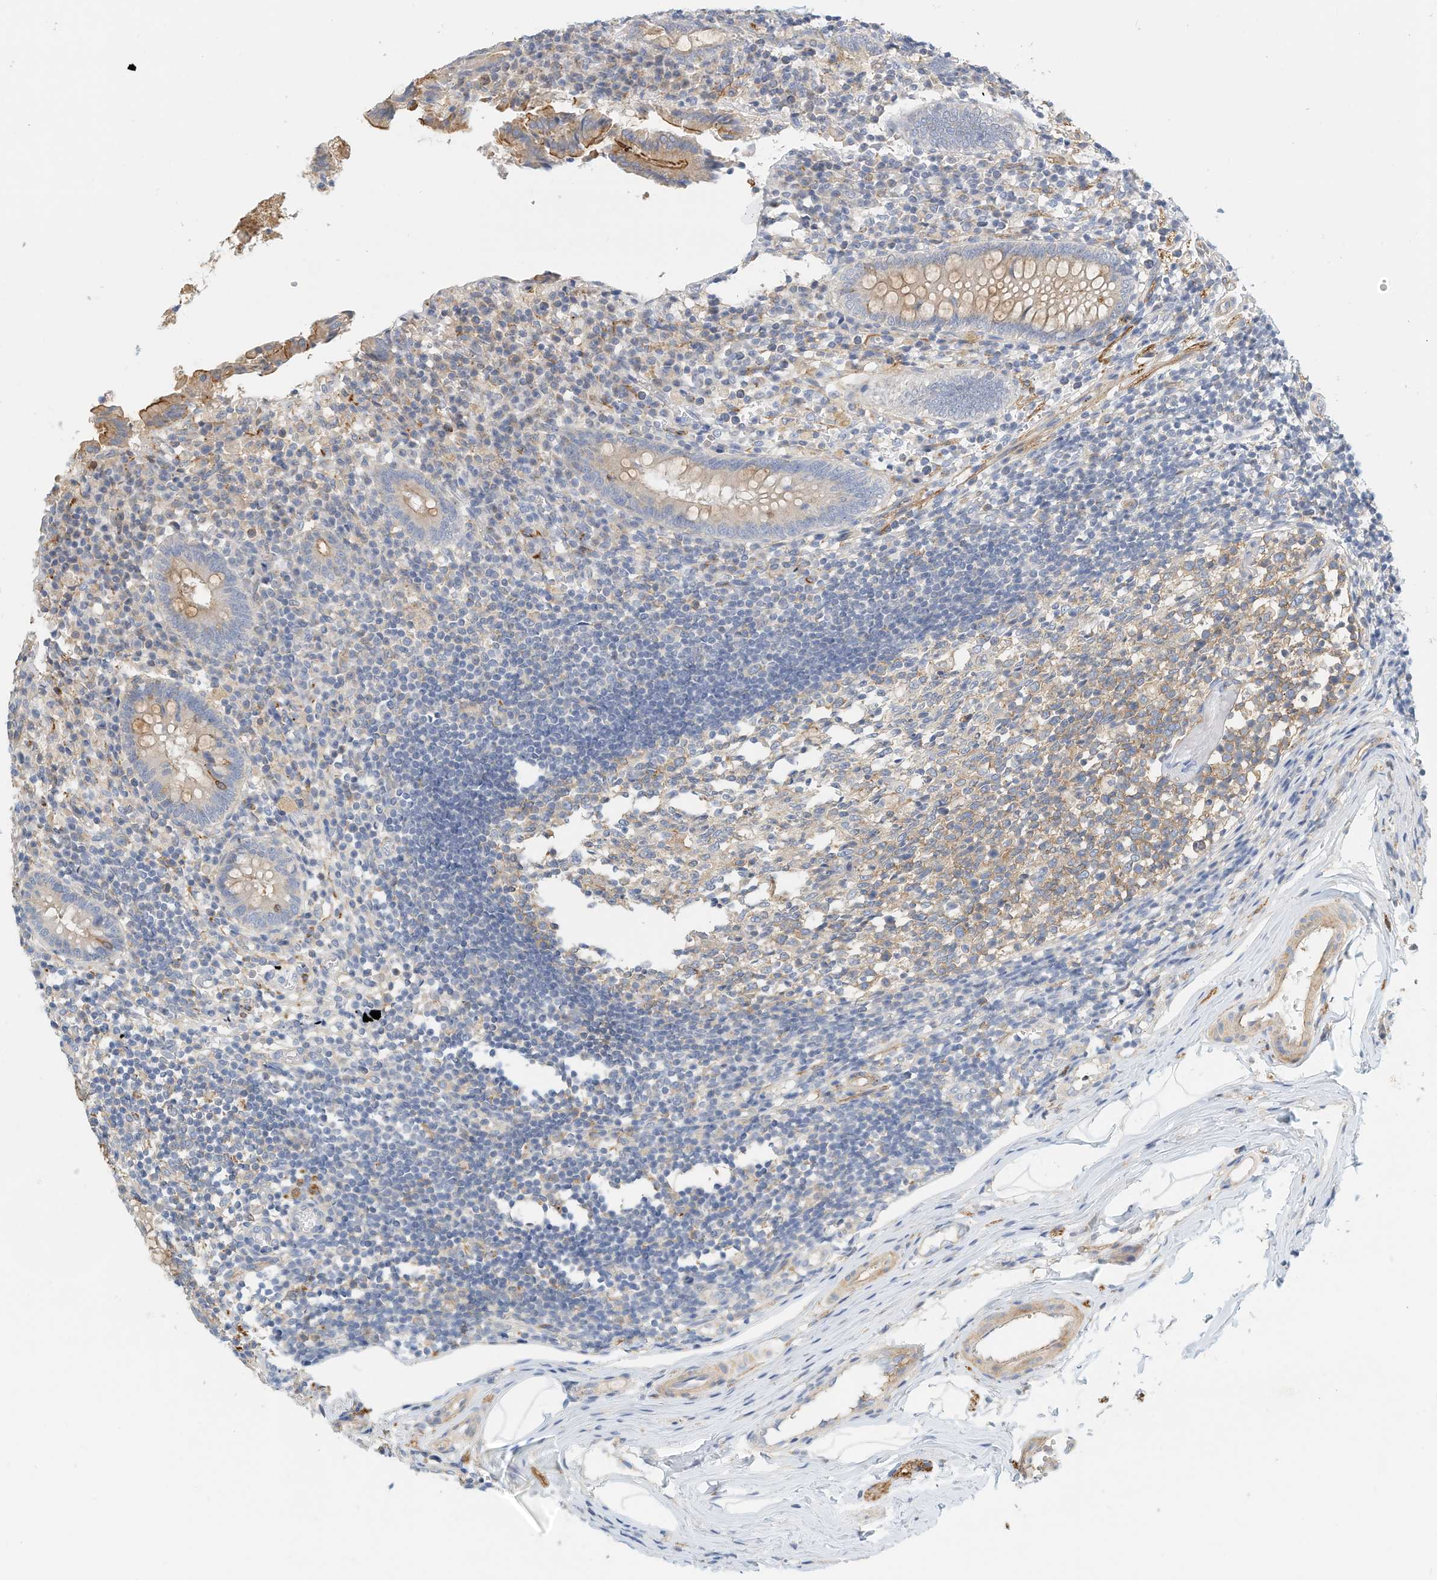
{"staining": {"intensity": "moderate", "quantity": "25%-75%", "location": "cytoplasmic/membranous"}, "tissue": "appendix", "cell_type": "Glandular cells", "image_type": "normal", "snomed": [{"axis": "morphology", "description": "Normal tissue, NOS"}, {"axis": "topography", "description": "Appendix"}], "caption": "Protein staining displays moderate cytoplasmic/membranous positivity in about 25%-75% of glandular cells in normal appendix.", "gene": "MICAL1", "patient": {"sex": "female", "age": 17}}